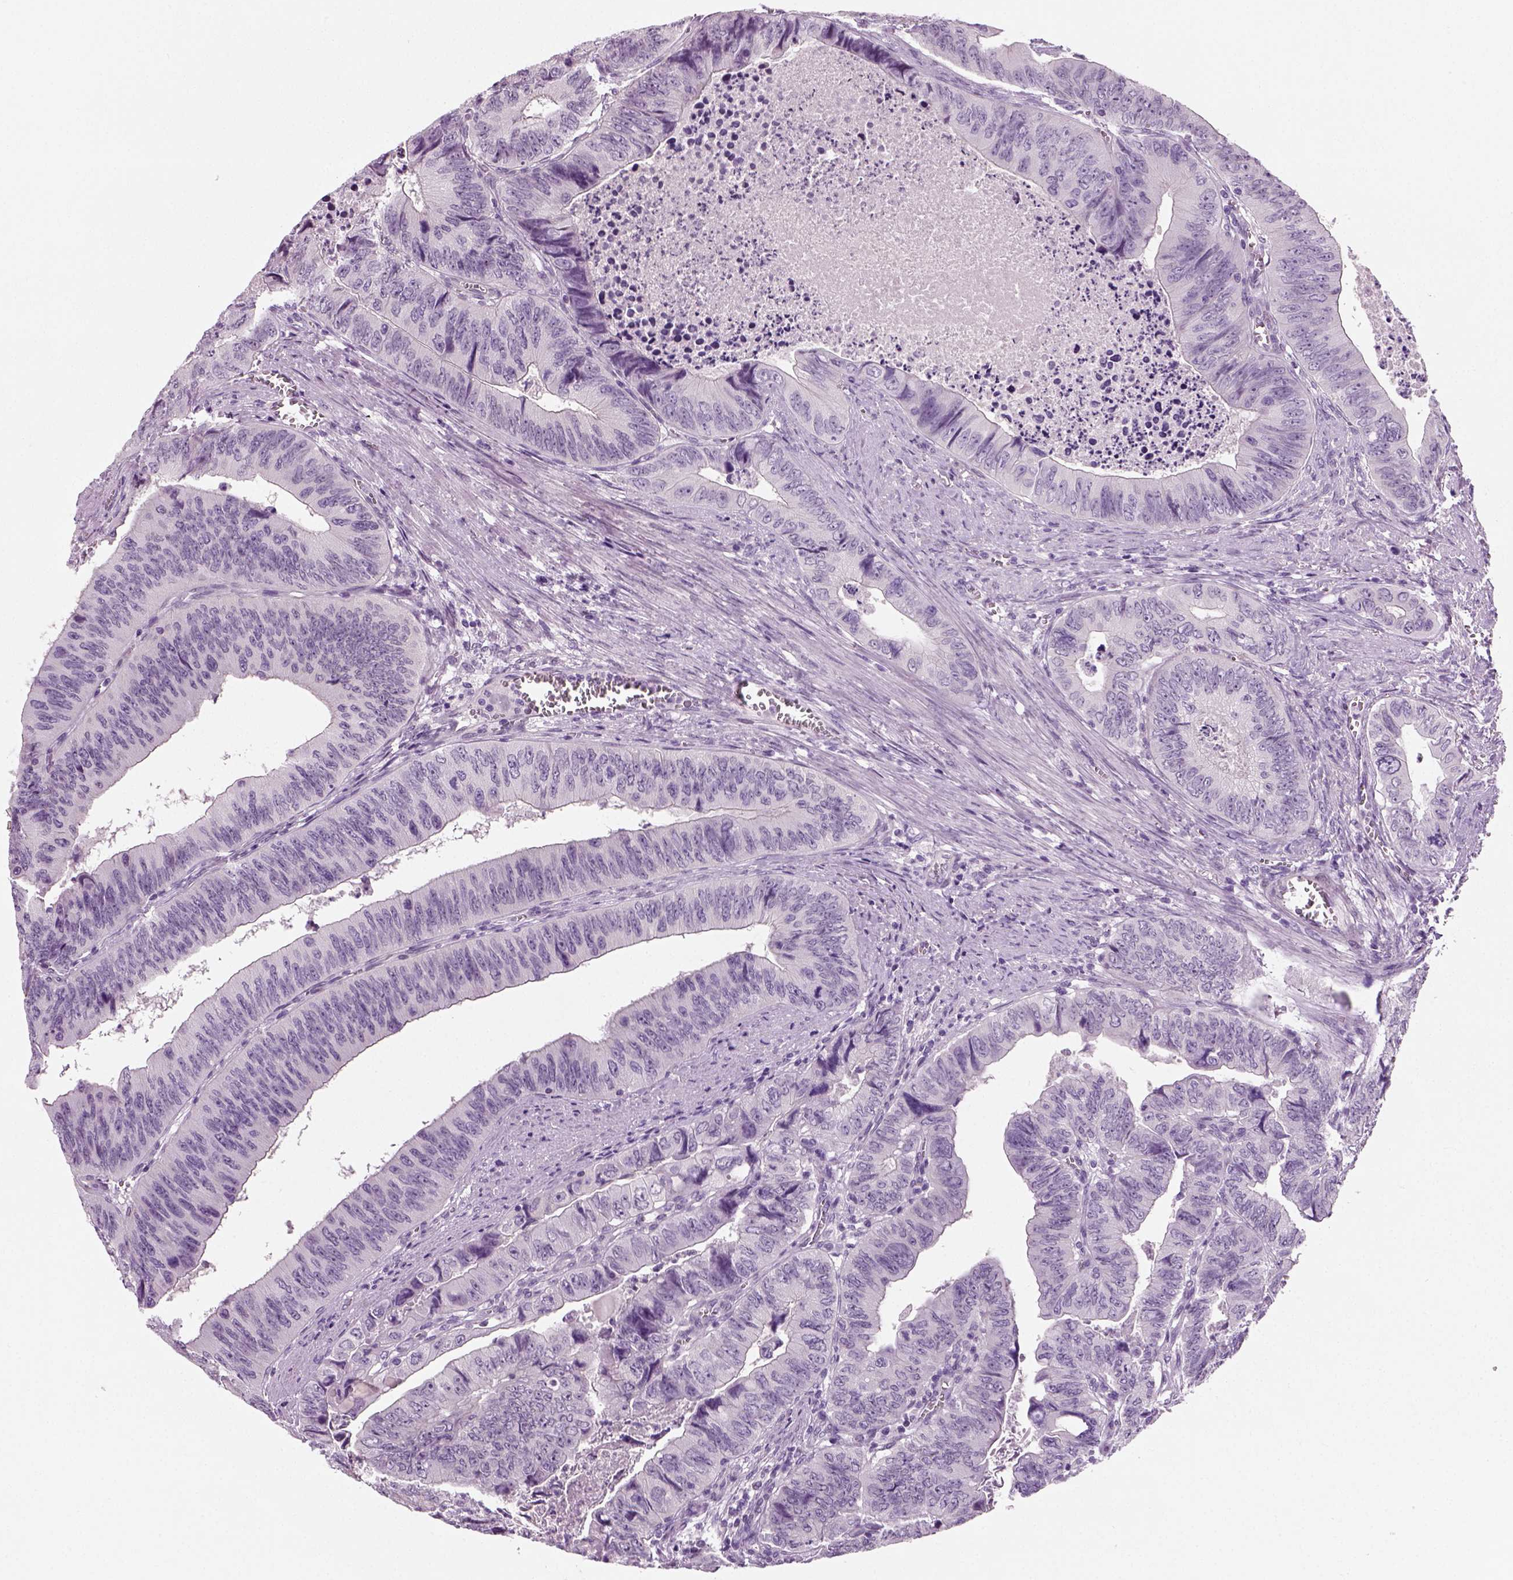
{"staining": {"intensity": "negative", "quantity": "none", "location": "none"}, "tissue": "colorectal cancer", "cell_type": "Tumor cells", "image_type": "cancer", "snomed": [{"axis": "morphology", "description": "Adenocarcinoma, NOS"}, {"axis": "topography", "description": "Colon"}], "caption": "DAB immunohistochemical staining of human colorectal cancer demonstrates no significant positivity in tumor cells. Brightfield microscopy of immunohistochemistry stained with DAB (brown) and hematoxylin (blue), captured at high magnification.", "gene": "SPATA31E1", "patient": {"sex": "female", "age": 84}}